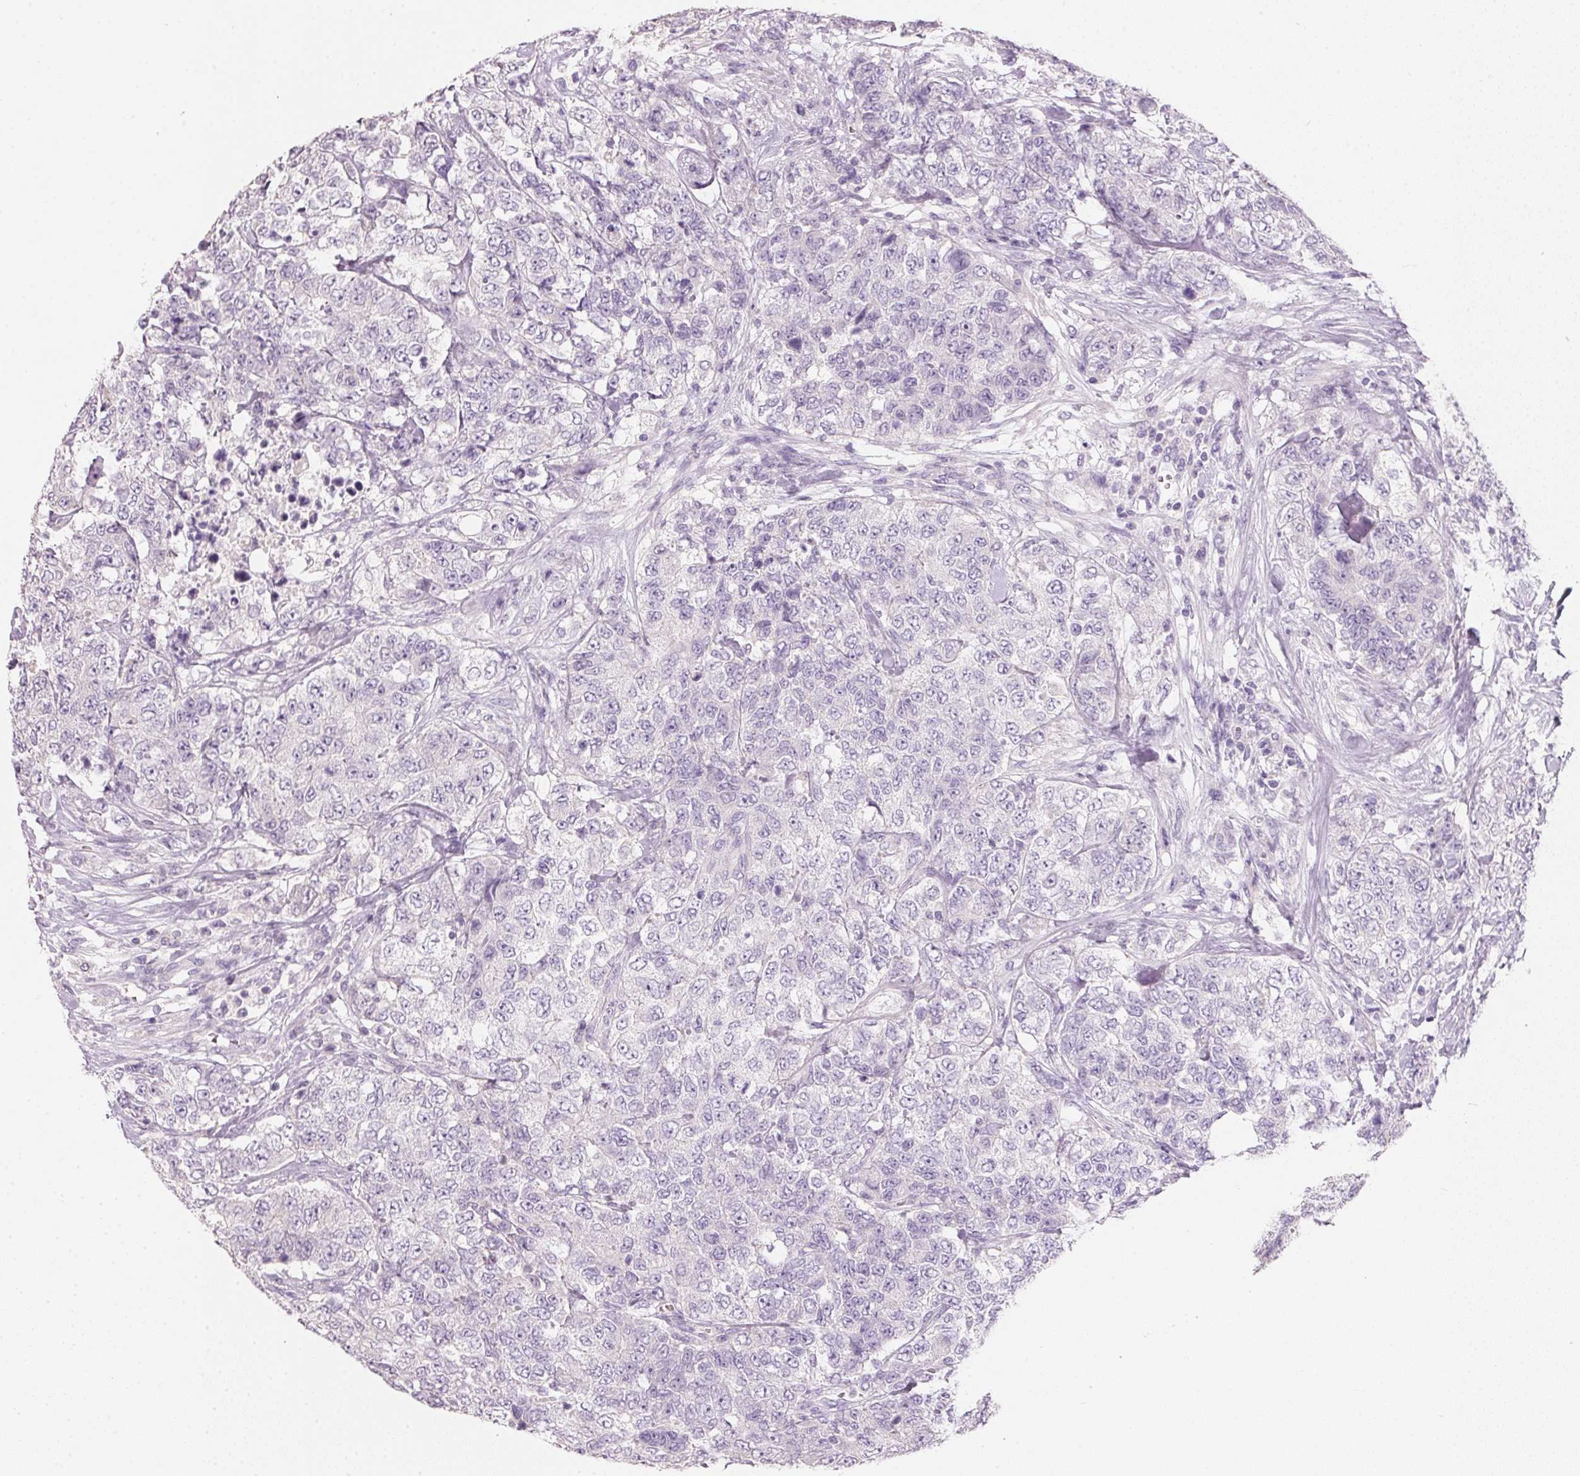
{"staining": {"intensity": "negative", "quantity": "none", "location": "none"}, "tissue": "urothelial cancer", "cell_type": "Tumor cells", "image_type": "cancer", "snomed": [{"axis": "morphology", "description": "Urothelial carcinoma, High grade"}, {"axis": "topography", "description": "Urinary bladder"}], "caption": "Urothelial cancer was stained to show a protein in brown. There is no significant expression in tumor cells.", "gene": "HSD17B1", "patient": {"sex": "female", "age": 78}}